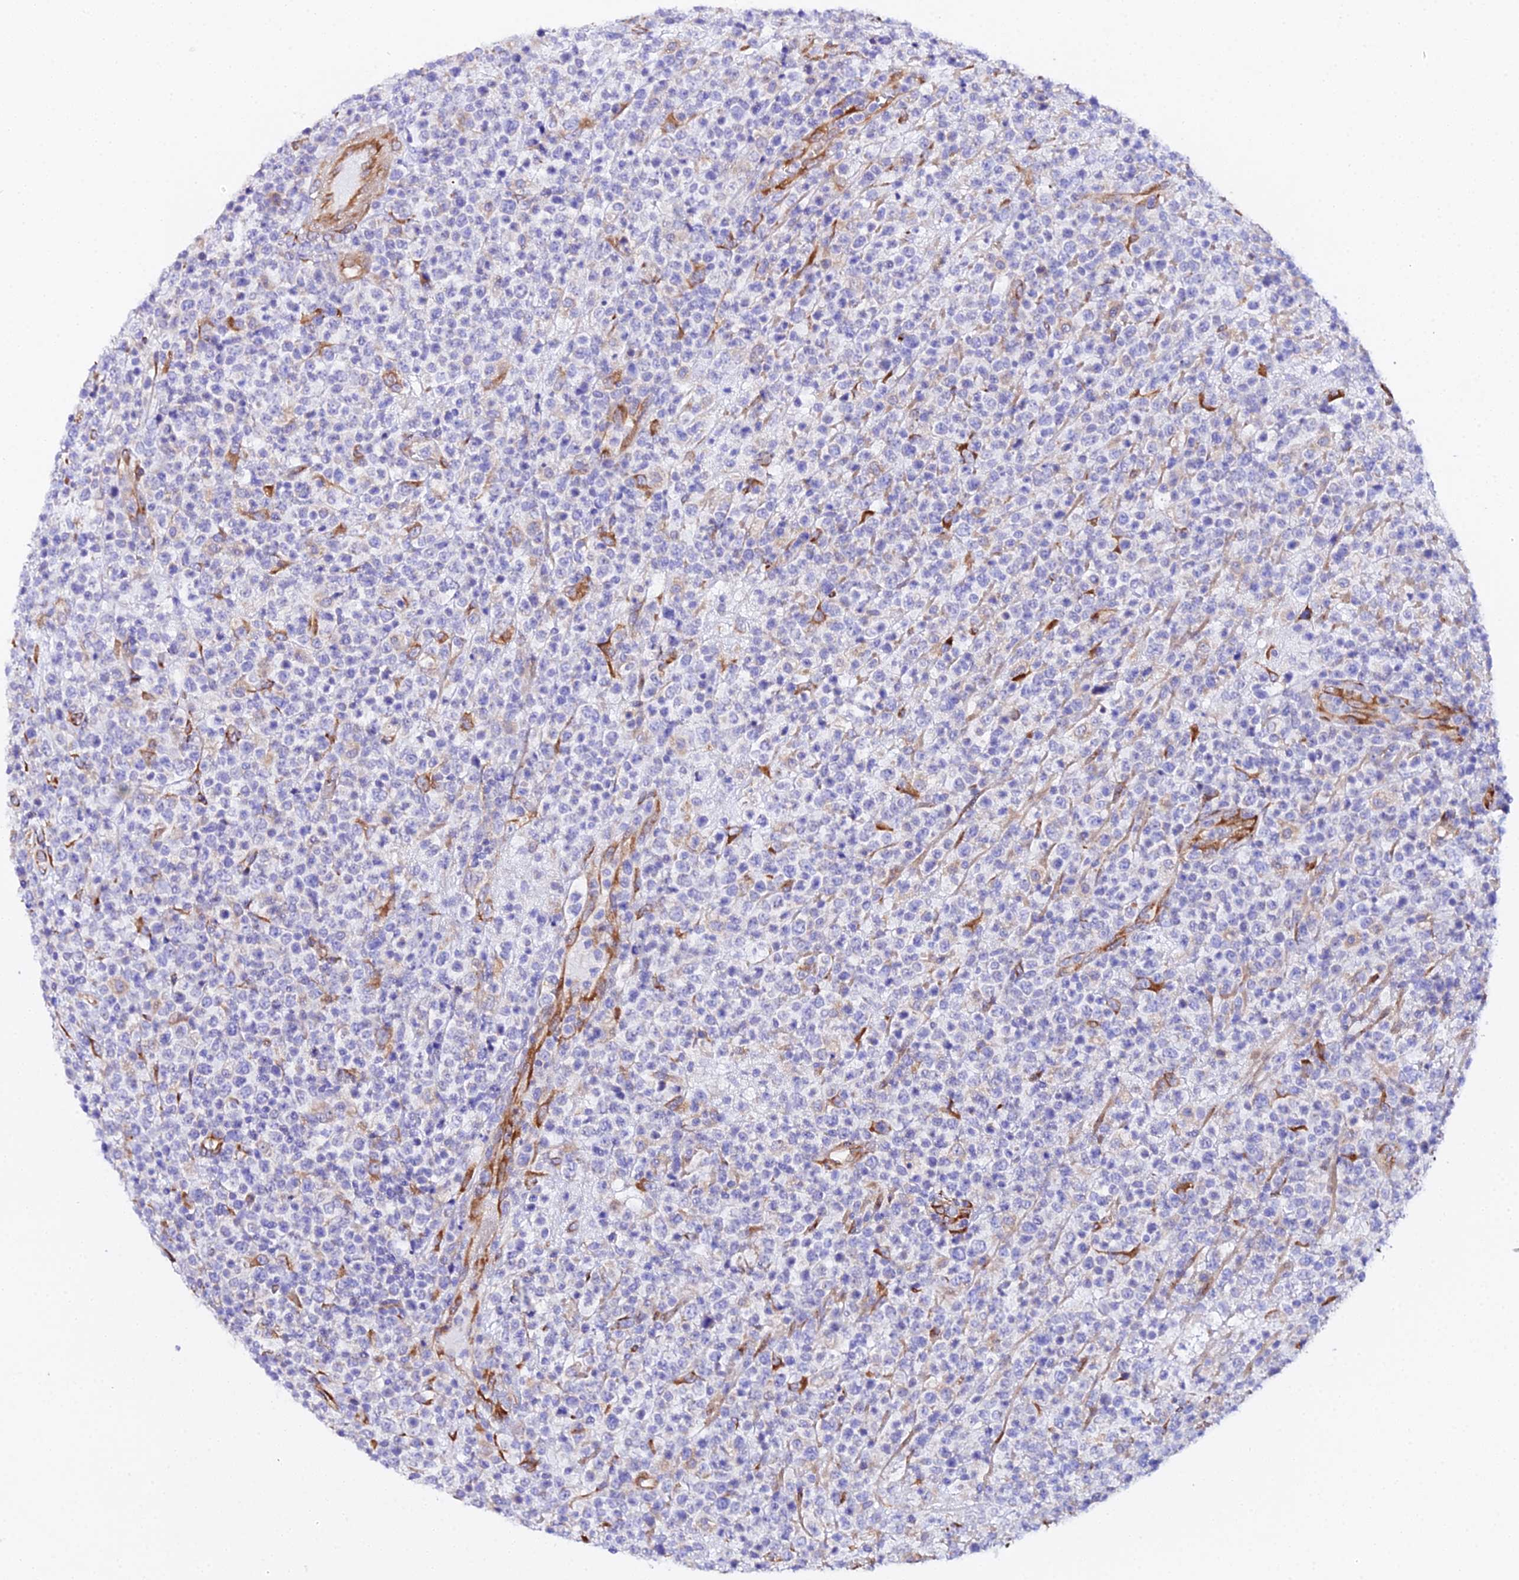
{"staining": {"intensity": "negative", "quantity": "none", "location": "none"}, "tissue": "lymphoma", "cell_type": "Tumor cells", "image_type": "cancer", "snomed": [{"axis": "morphology", "description": "Malignant lymphoma, non-Hodgkin's type, High grade"}, {"axis": "topography", "description": "Colon"}], "caption": "DAB (3,3'-diaminobenzidine) immunohistochemical staining of malignant lymphoma, non-Hodgkin's type (high-grade) reveals no significant staining in tumor cells. (Brightfield microscopy of DAB (3,3'-diaminobenzidine) IHC at high magnification).", "gene": "CFAP45", "patient": {"sex": "female", "age": 53}}